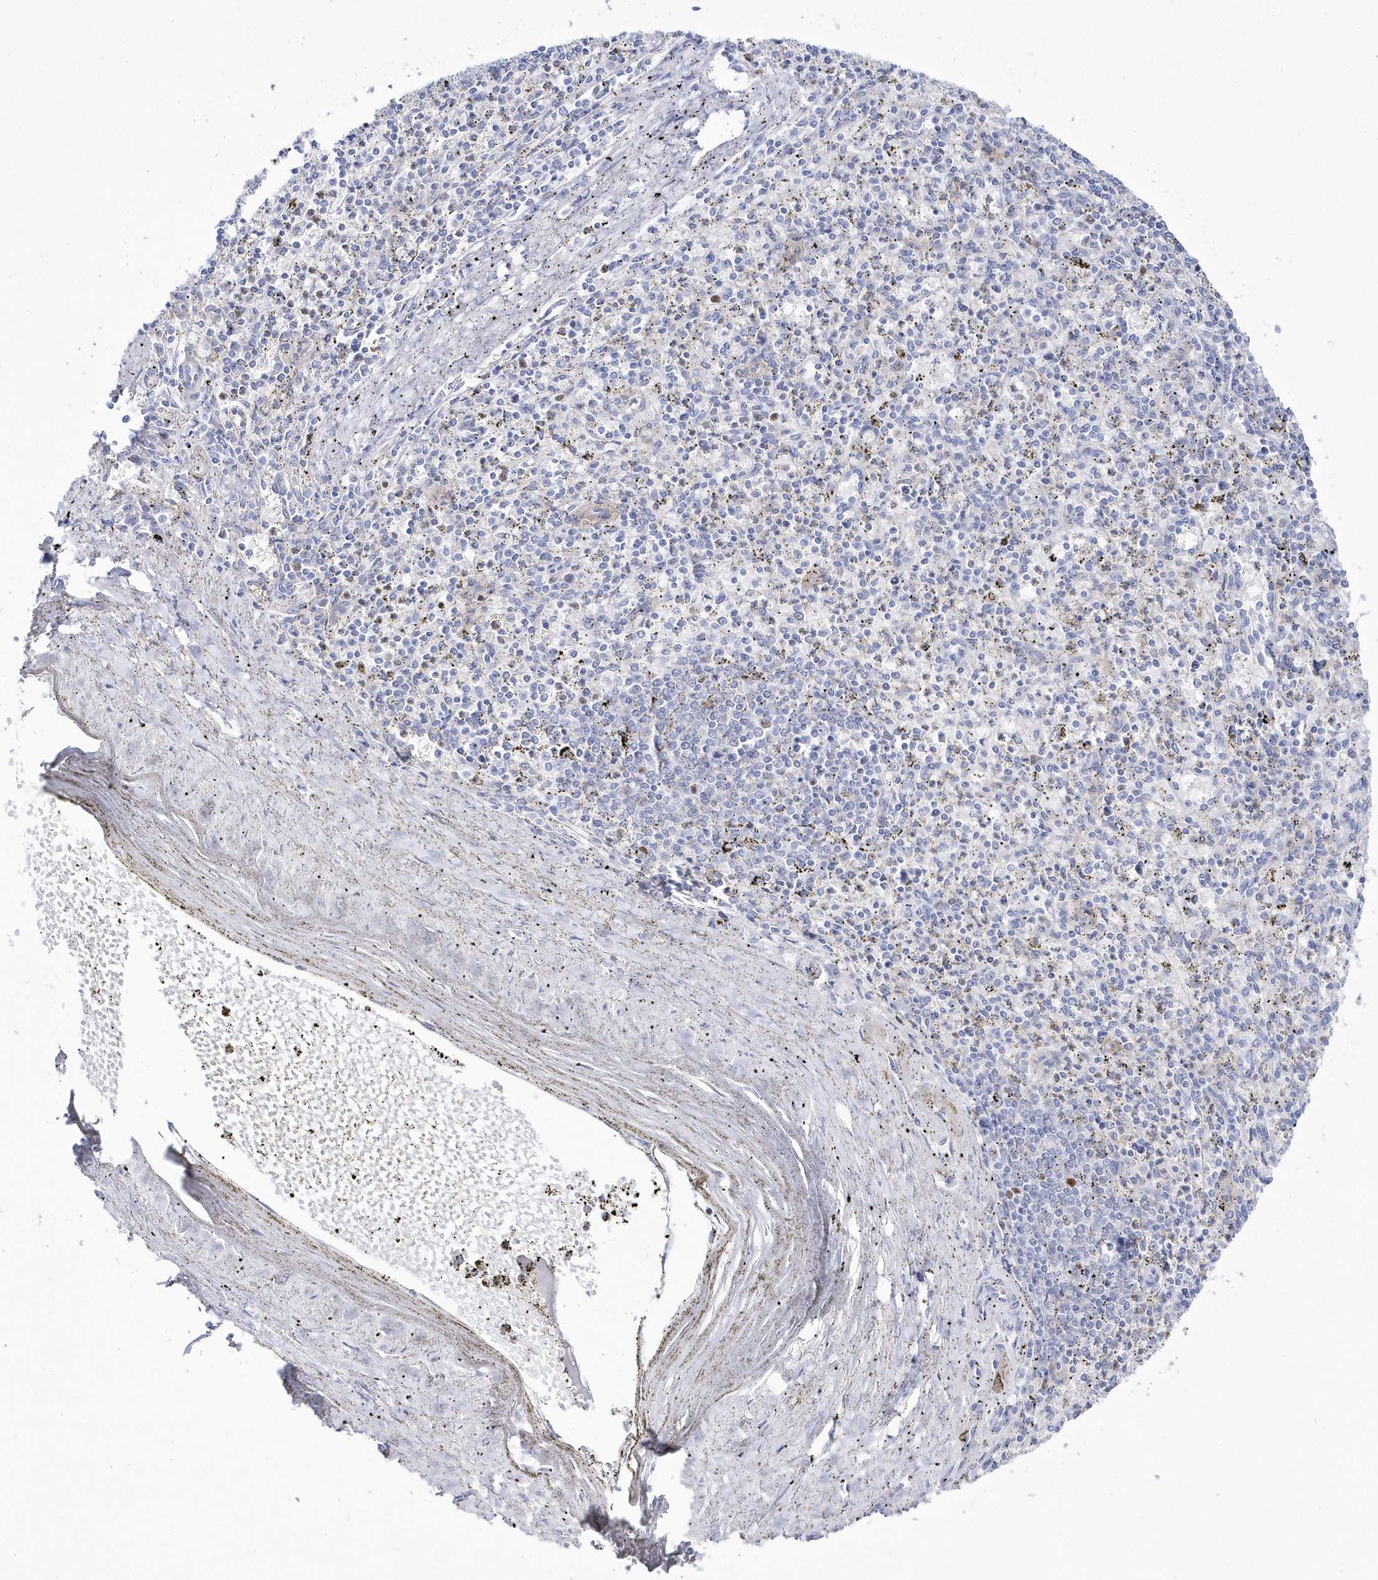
{"staining": {"intensity": "moderate", "quantity": "<25%", "location": "nuclear"}, "tissue": "spleen", "cell_type": "Cells in red pulp", "image_type": "normal", "snomed": [{"axis": "morphology", "description": "Normal tissue, NOS"}, {"axis": "topography", "description": "Spleen"}], "caption": "Protein staining reveals moderate nuclear positivity in about <25% of cells in red pulp in unremarkable spleen. (Stains: DAB (3,3'-diaminobenzidine) in brown, nuclei in blue, Microscopy: brightfield microscopy at high magnification).", "gene": "TMCO6", "patient": {"sex": "male", "age": 72}}